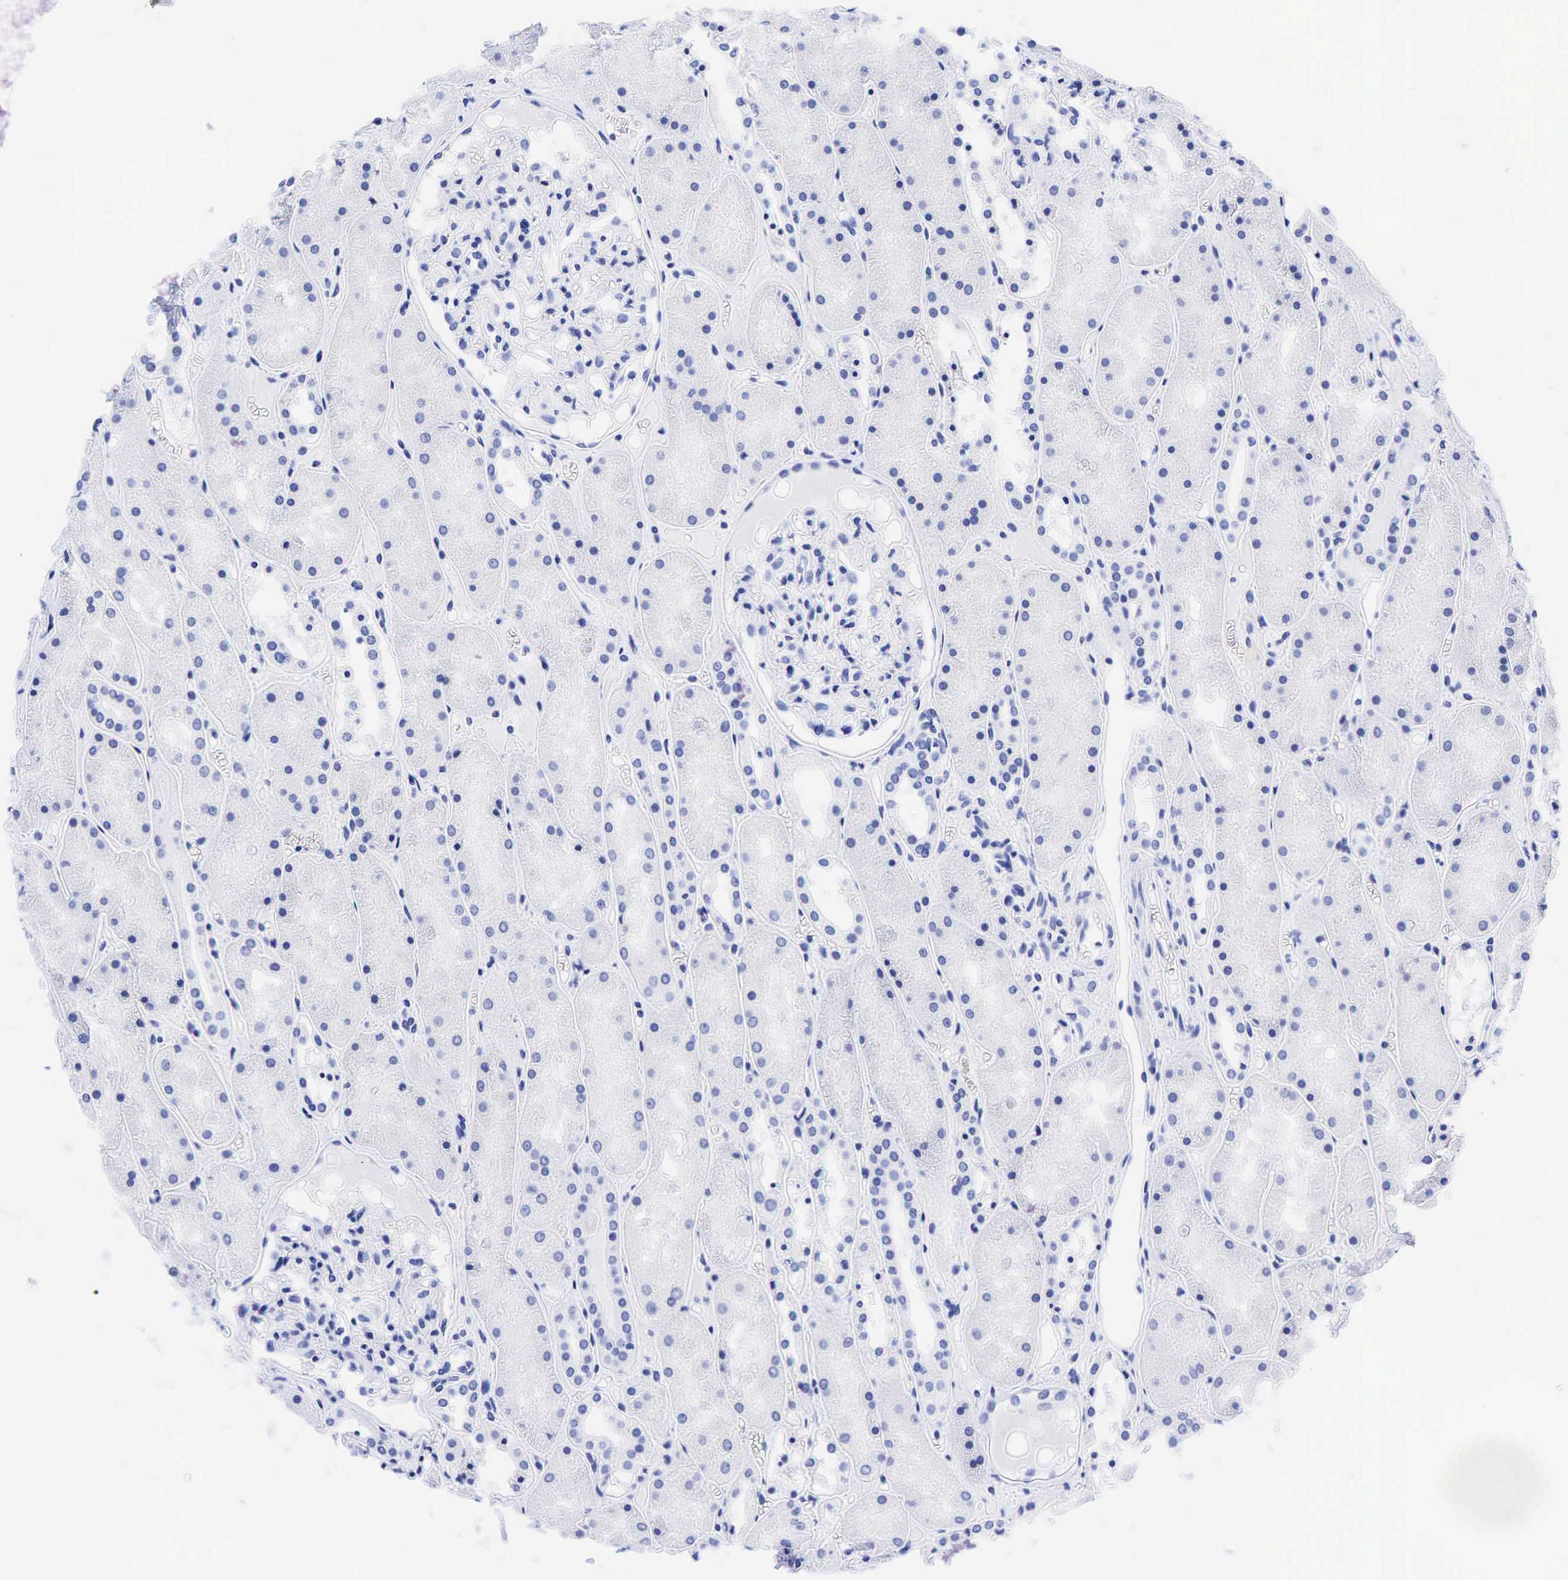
{"staining": {"intensity": "negative", "quantity": "none", "location": "none"}, "tissue": "kidney", "cell_type": "Cells in glomeruli", "image_type": "normal", "snomed": [{"axis": "morphology", "description": "Normal tissue, NOS"}, {"axis": "topography", "description": "Kidney"}], "caption": "Cells in glomeruli are negative for protein expression in unremarkable human kidney.", "gene": "ESR1", "patient": {"sex": "male", "age": 36}}